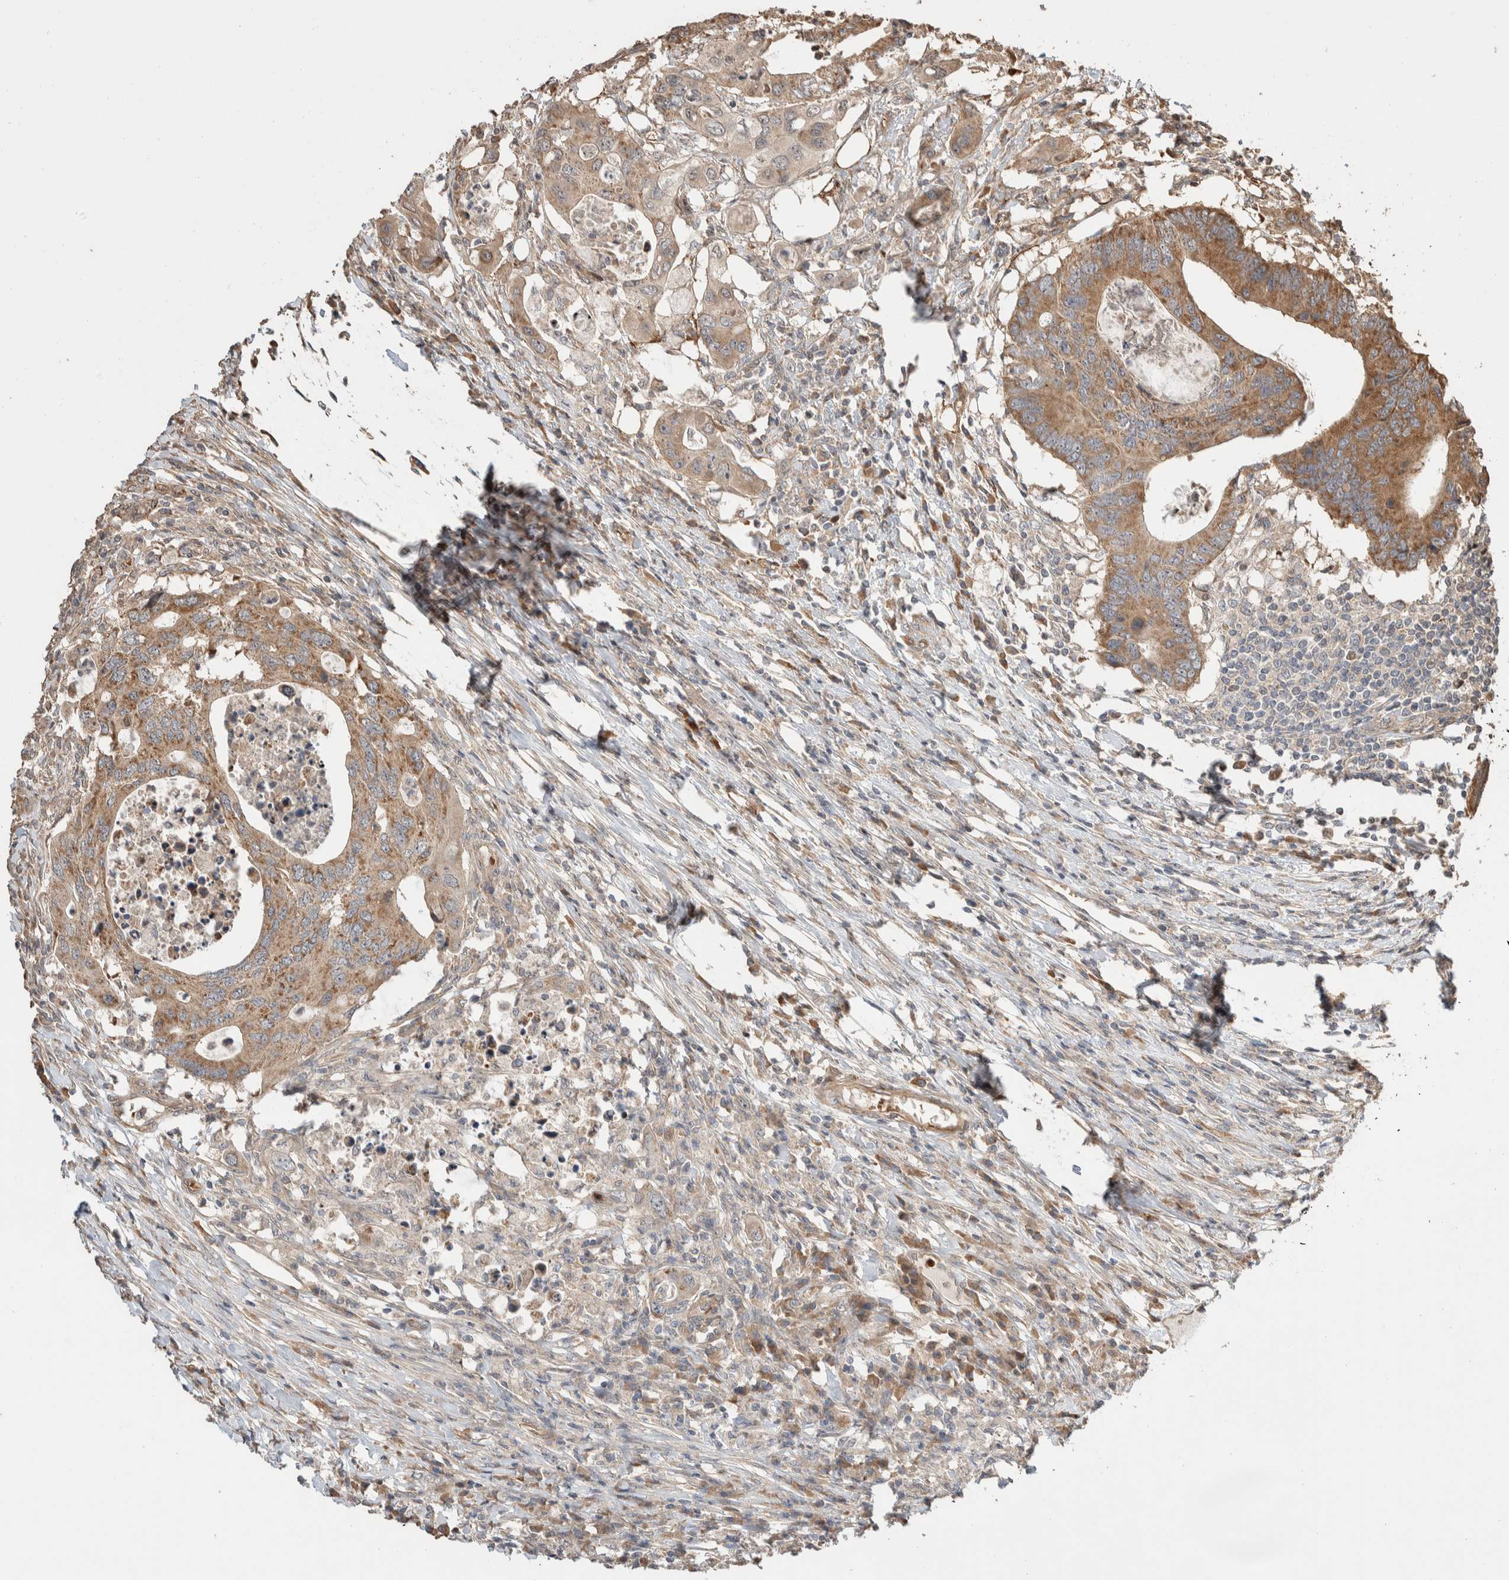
{"staining": {"intensity": "moderate", "quantity": ">75%", "location": "cytoplasmic/membranous"}, "tissue": "colorectal cancer", "cell_type": "Tumor cells", "image_type": "cancer", "snomed": [{"axis": "morphology", "description": "Adenocarcinoma, NOS"}, {"axis": "topography", "description": "Colon"}], "caption": "About >75% of tumor cells in adenocarcinoma (colorectal) reveal moderate cytoplasmic/membranous protein positivity as visualized by brown immunohistochemical staining.", "gene": "ERC1", "patient": {"sex": "male", "age": 71}}